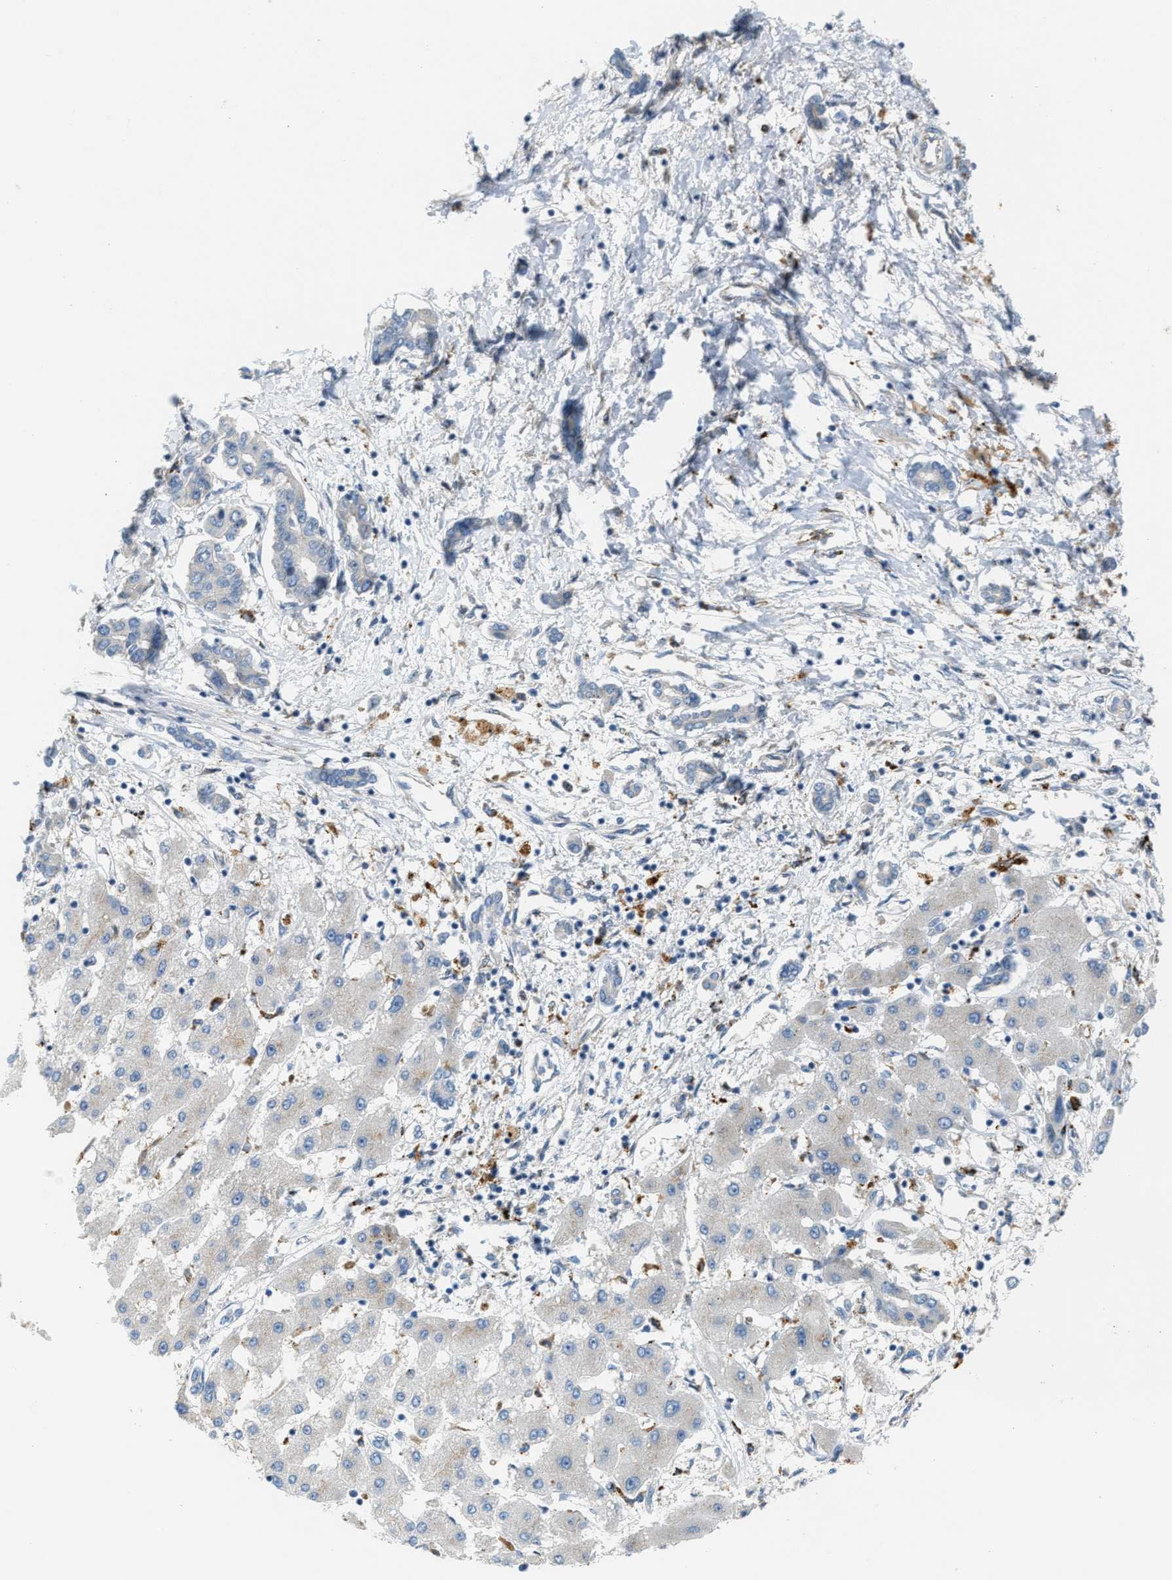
{"staining": {"intensity": "negative", "quantity": "none", "location": "none"}, "tissue": "liver cancer", "cell_type": "Tumor cells", "image_type": "cancer", "snomed": [{"axis": "morphology", "description": "Cholangiocarcinoma"}, {"axis": "topography", "description": "Liver"}], "caption": "Immunohistochemical staining of human liver cancer exhibits no significant positivity in tumor cells.", "gene": "KLHDC10", "patient": {"sex": "male", "age": 59}}